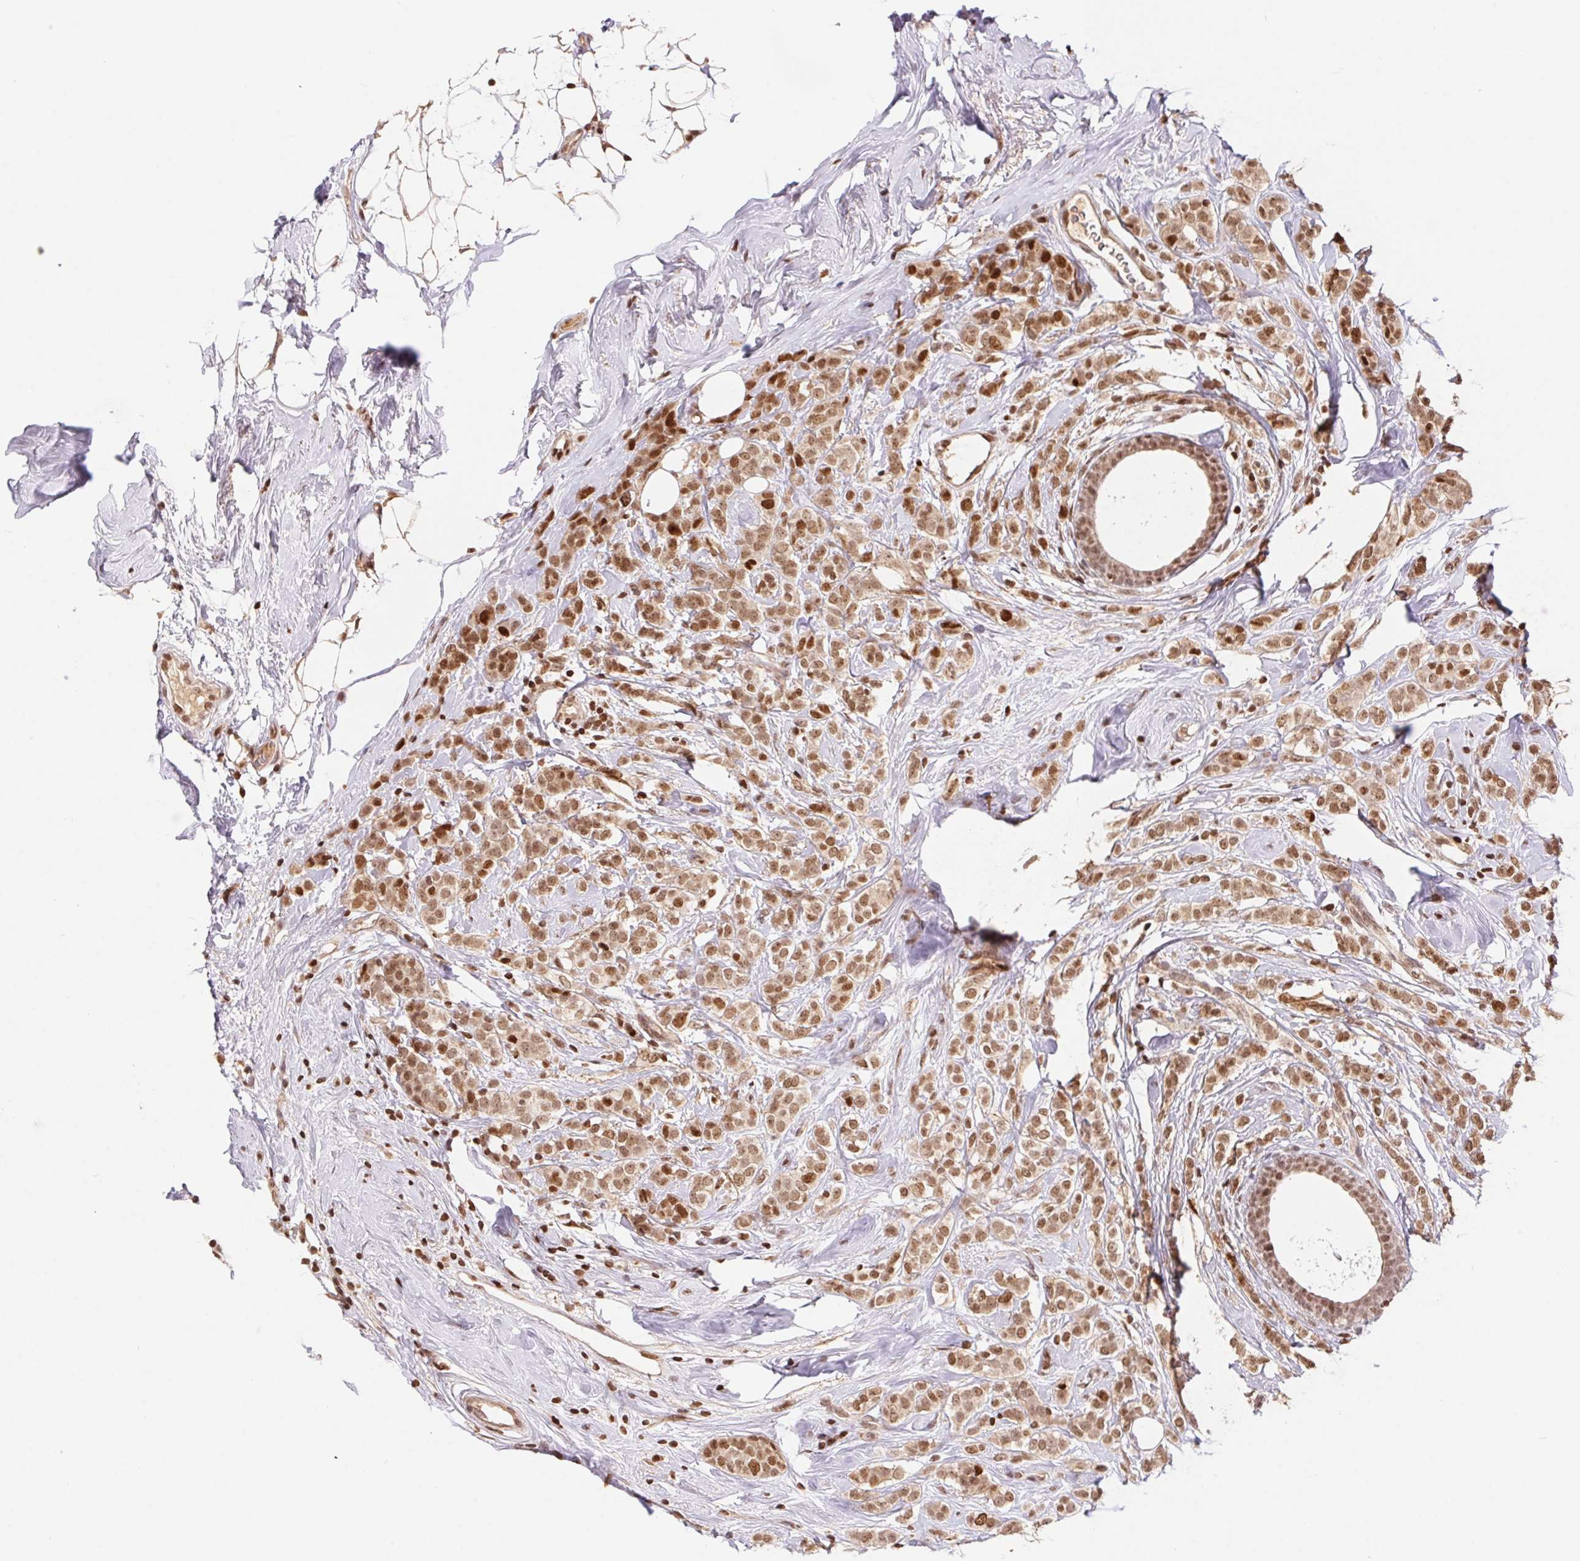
{"staining": {"intensity": "moderate", "quantity": ">75%", "location": "nuclear"}, "tissue": "breast cancer", "cell_type": "Tumor cells", "image_type": "cancer", "snomed": [{"axis": "morphology", "description": "Lobular carcinoma"}, {"axis": "topography", "description": "Breast"}], "caption": "High-magnification brightfield microscopy of breast cancer stained with DAB (3,3'-diaminobenzidine) (brown) and counterstained with hematoxylin (blue). tumor cells exhibit moderate nuclear expression is appreciated in about>75% of cells. (Brightfield microscopy of DAB IHC at high magnification).", "gene": "POLD3", "patient": {"sex": "female", "age": 49}}